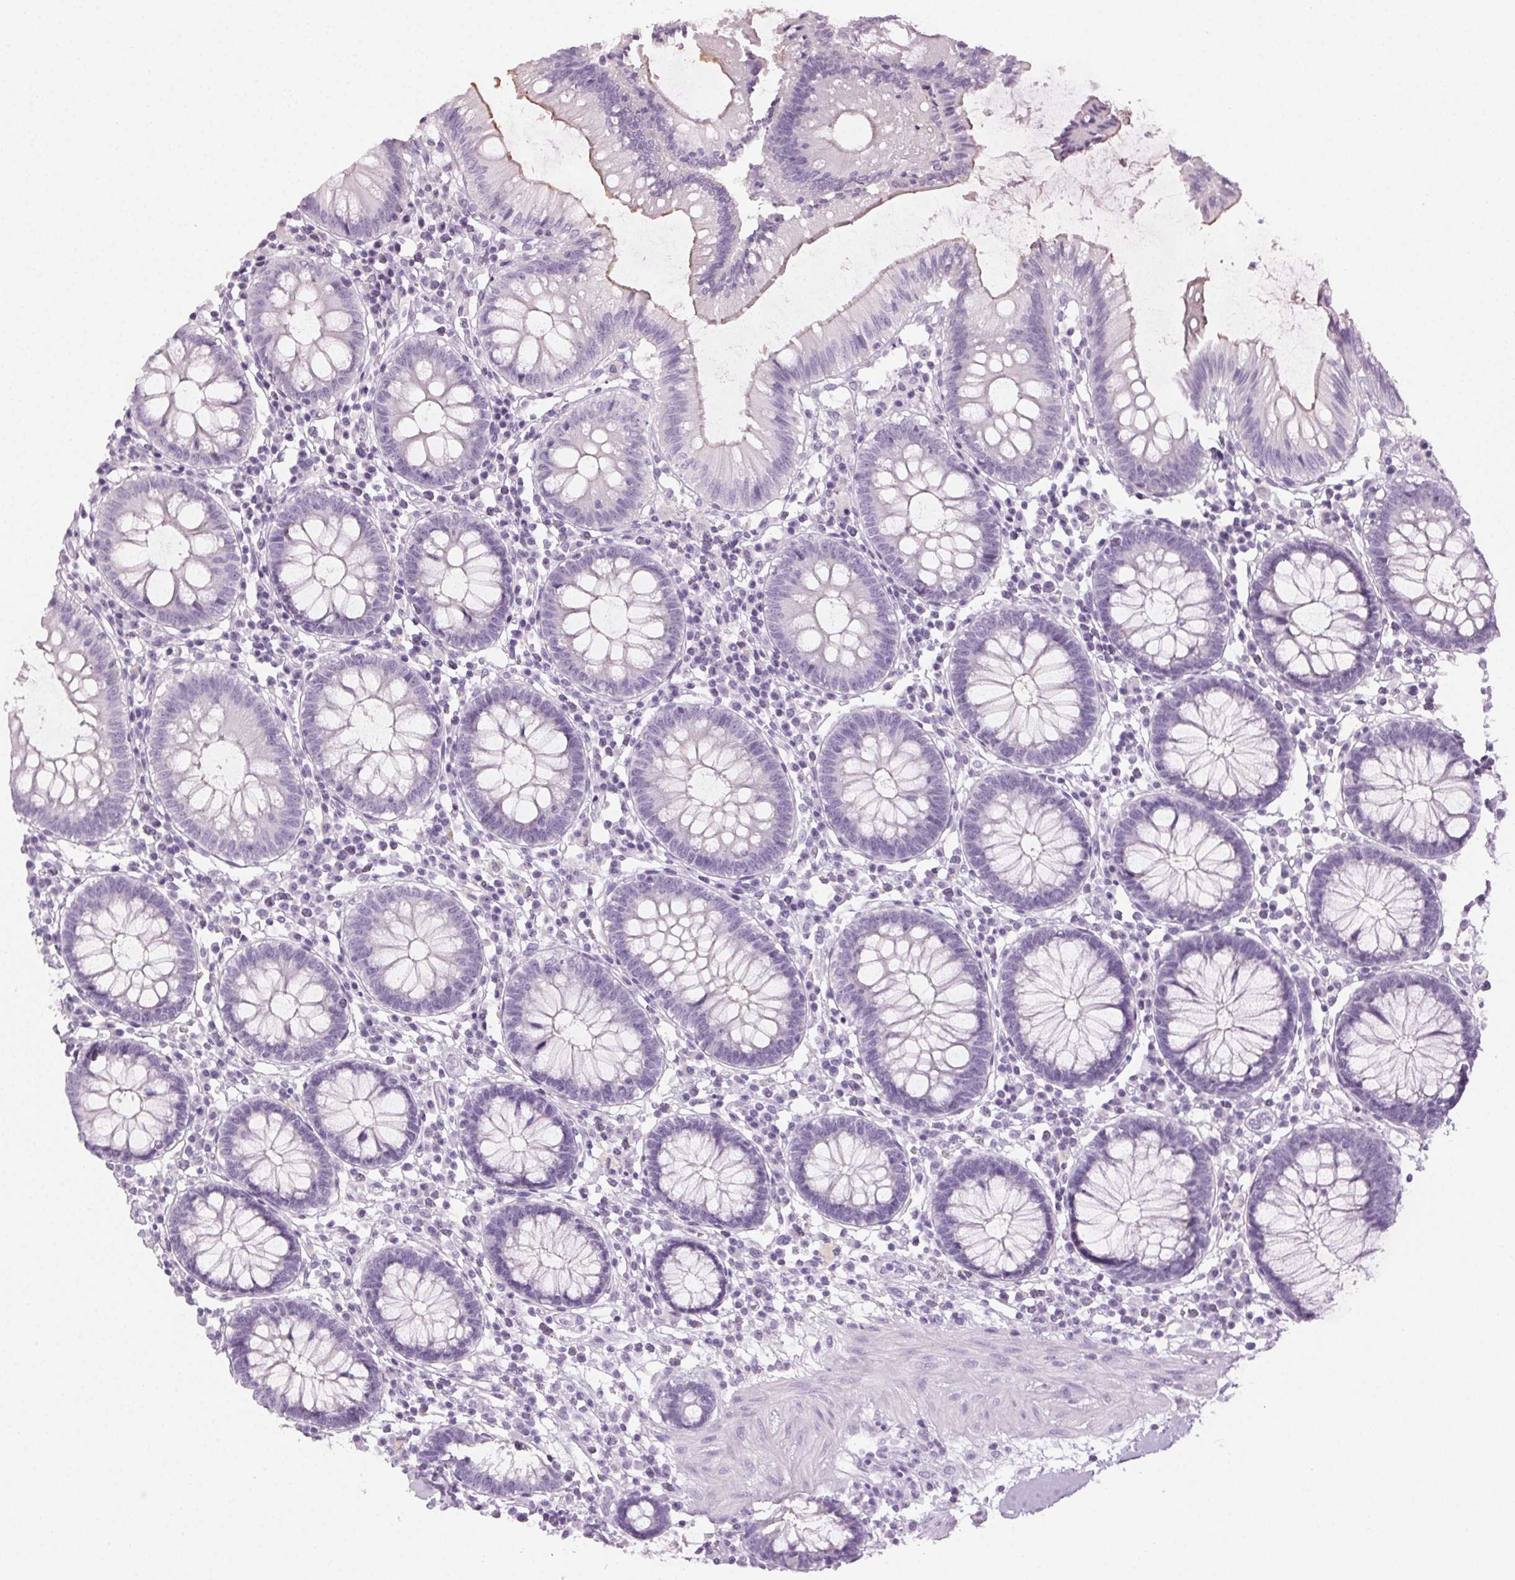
{"staining": {"intensity": "negative", "quantity": "none", "location": "none"}, "tissue": "colon", "cell_type": "Endothelial cells", "image_type": "normal", "snomed": [{"axis": "morphology", "description": "Normal tissue, NOS"}, {"axis": "morphology", "description": "Adenocarcinoma, NOS"}, {"axis": "topography", "description": "Colon"}], "caption": "The histopathology image reveals no staining of endothelial cells in unremarkable colon.", "gene": "MPO", "patient": {"sex": "male", "age": 83}}